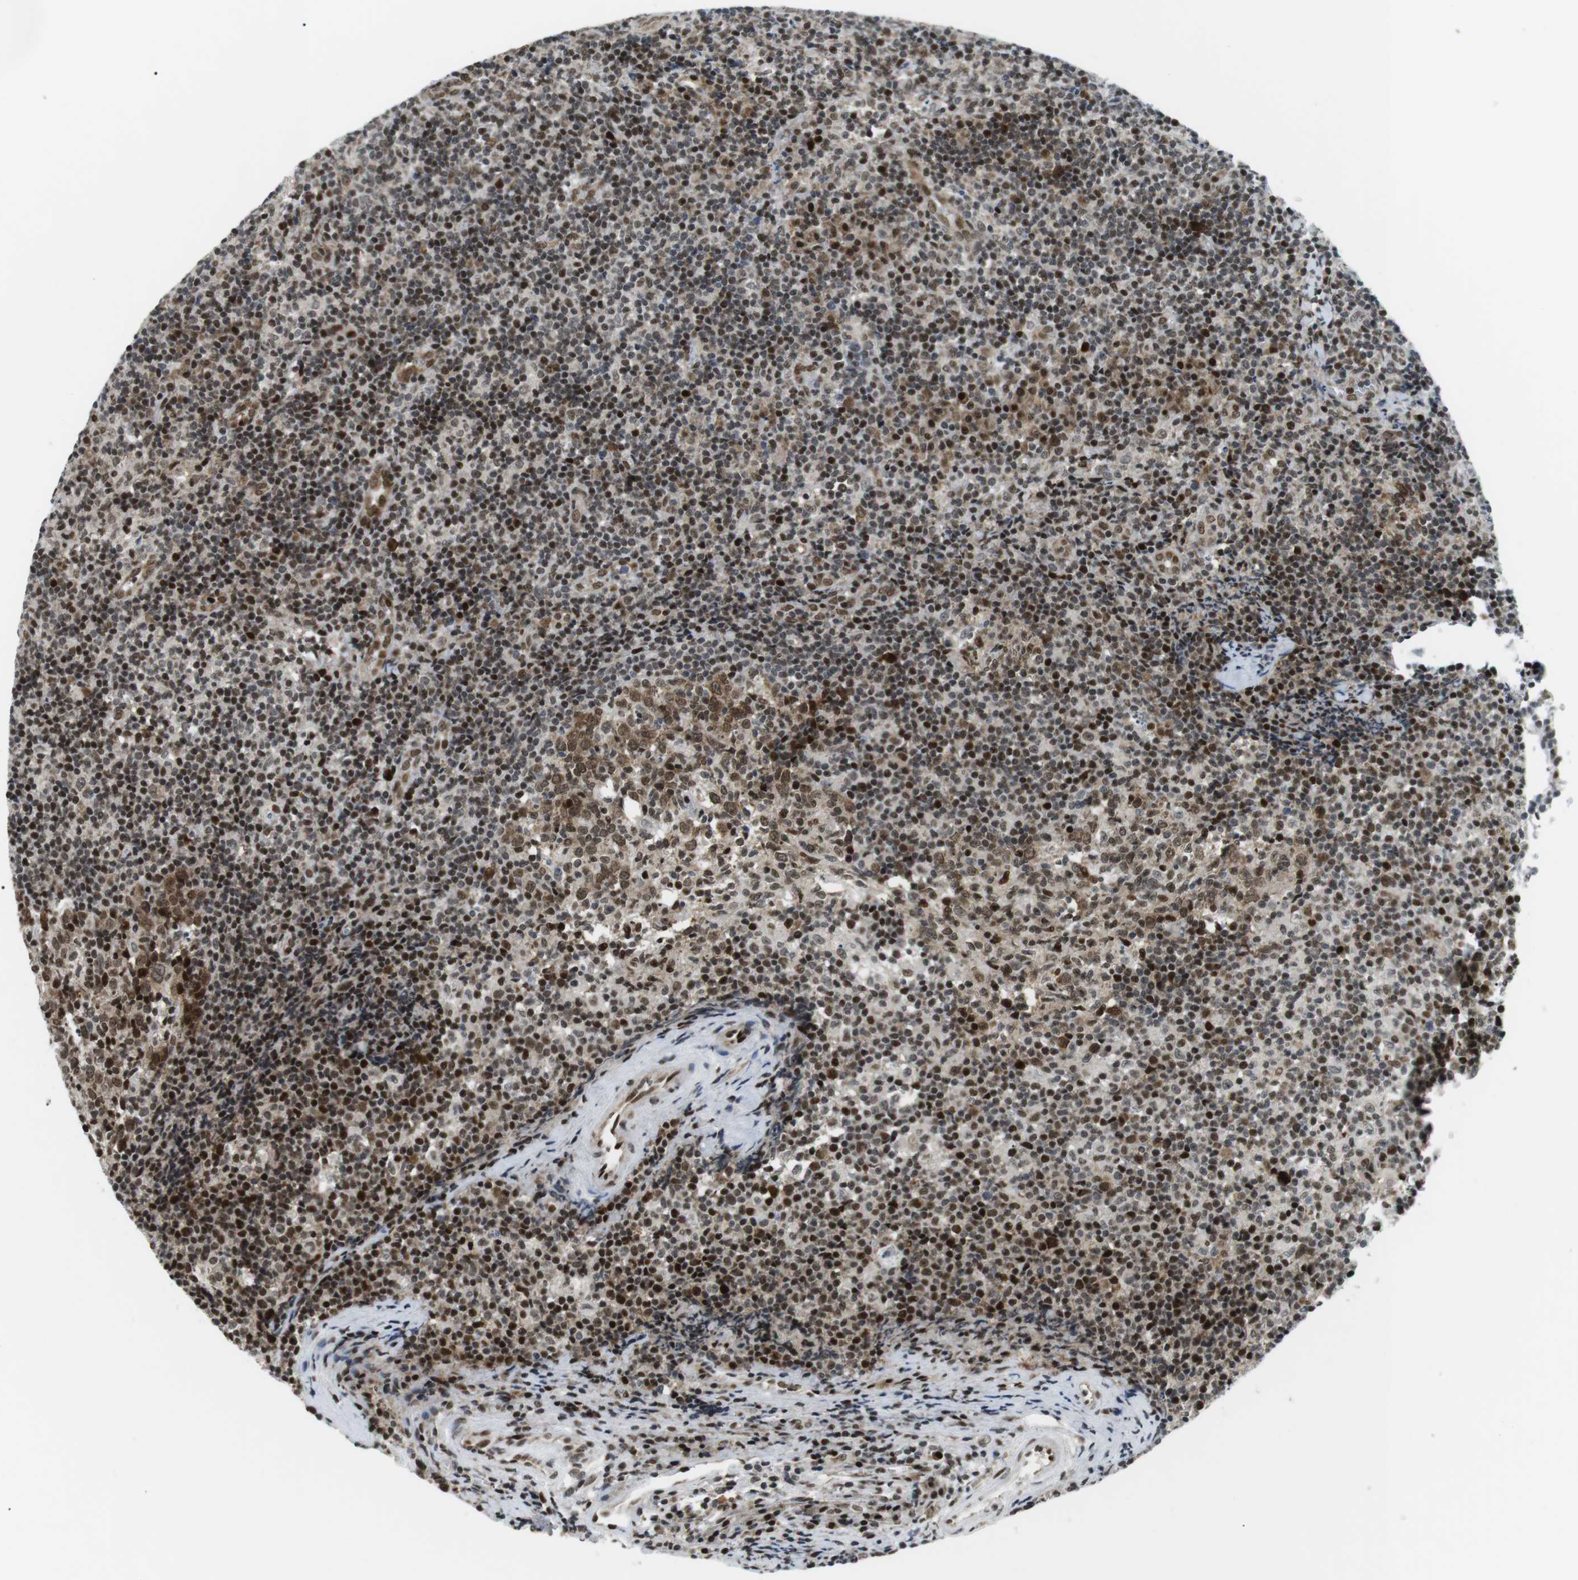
{"staining": {"intensity": "strong", "quantity": ">75%", "location": "nuclear"}, "tissue": "lymph node", "cell_type": "Germinal center cells", "image_type": "normal", "snomed": [{"axis": "morphology", "description": "Normal tissue, NOS"}, {"axis": "morphology", "description": "Inflammation, NOS"}, {"axis": "topography", "description": "Lymph node"}], "caption": "Unremarkable lymph node was stained to show a protein in brown. There is high levels of strong nuclear expression in approximately >75% of germinal center cells.", "gene": "CDC27", "patient": {"sex": "male", "age": 55}}